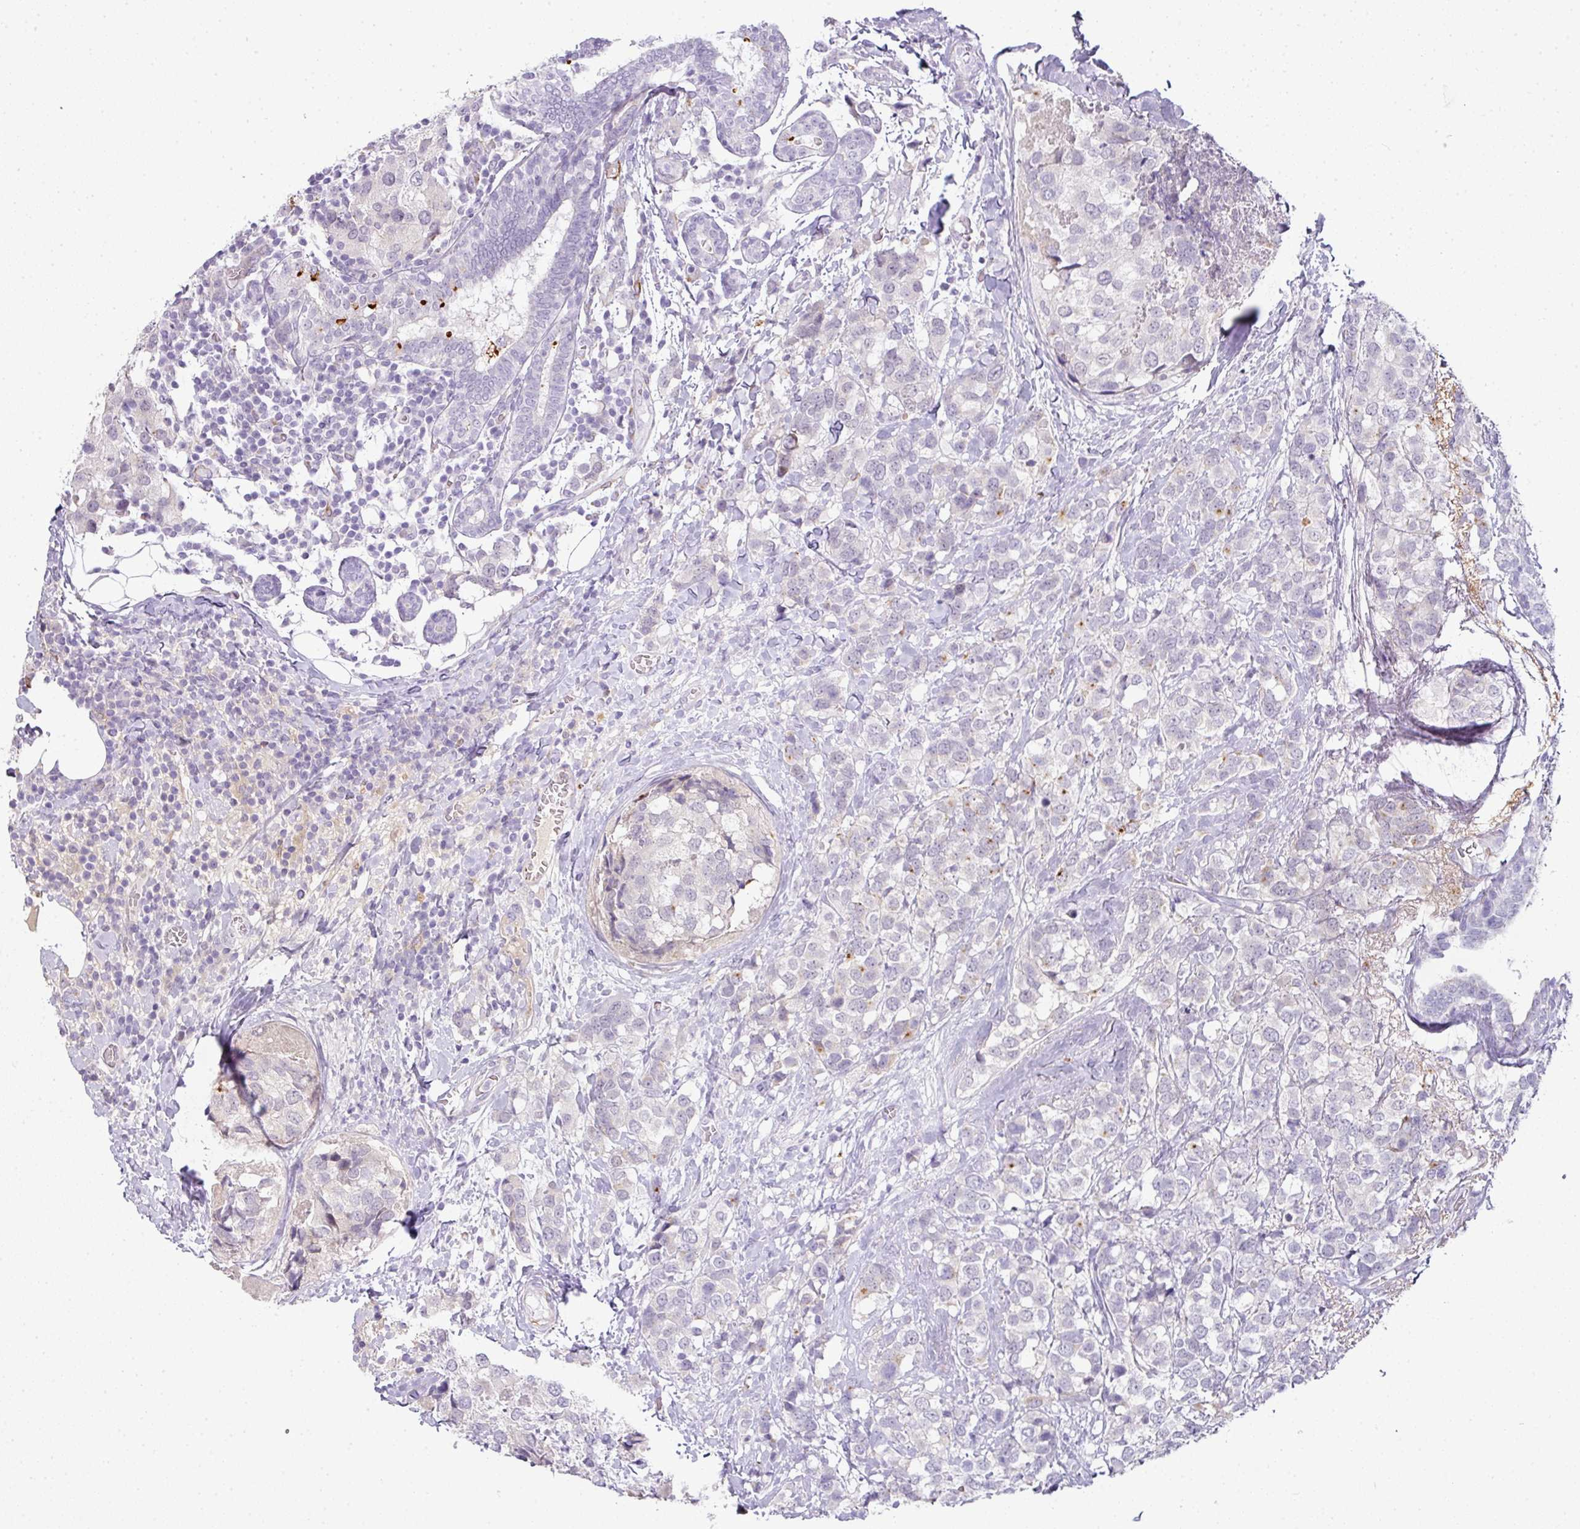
{"staining": {"intensity": "negative", "quantity": "none", "location": "none"}, "tissue": "breast cancer", "cell_type": "Tumor cells", "image_type": "cancer", "snomed": [{"axis": "morphology", "description": "Lobular carcinoma"}, {"axis": "topography", "description": "Breast"}], "caption": "The IHC image has no significant positivity in tumor cells of breast lobular carcinoma tissue.", "gene": "FGF17", "patient": {"sex": "female", "age": 59}}